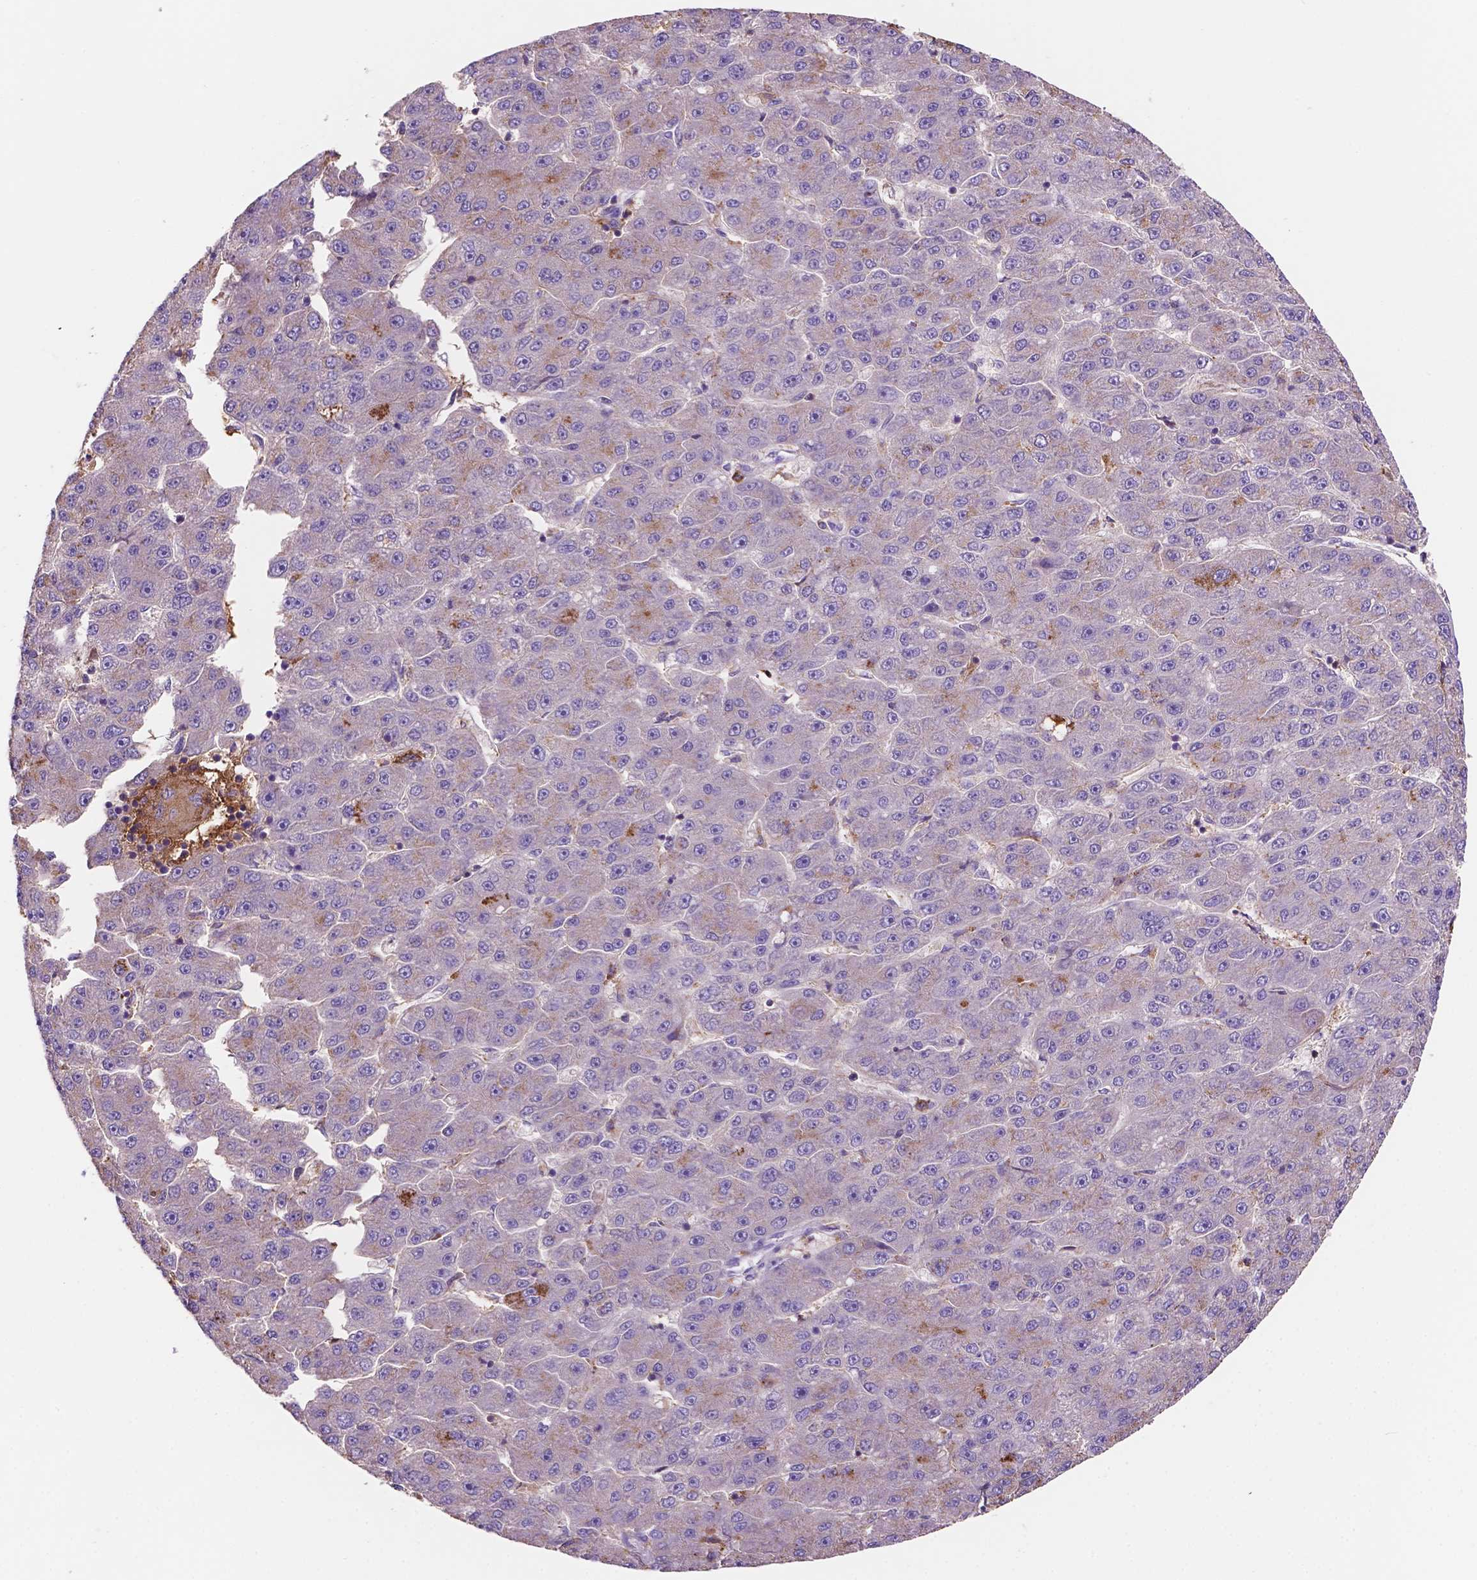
{"staining": {"intensity": "weak", "quantity": "<25%", "location": "cytoplasmic/membranous"}, "tissue": "liver cancer", "cell_type": "Tumor cells", "image_type": "cancer", "snomed": [{"axis": "morphology", "description": "Carcinoma, Hepatocellular, NOS"}, {"axis": "topography", "description": "Liver"}], "caption": "Protein analysis of liver hepatocellular carcinoma displays no significant staining in tumor cells. (DAB IHC, high magnification).", "gene": "MKRN2OS", "patient": {"sex": "male", "age": 67}}